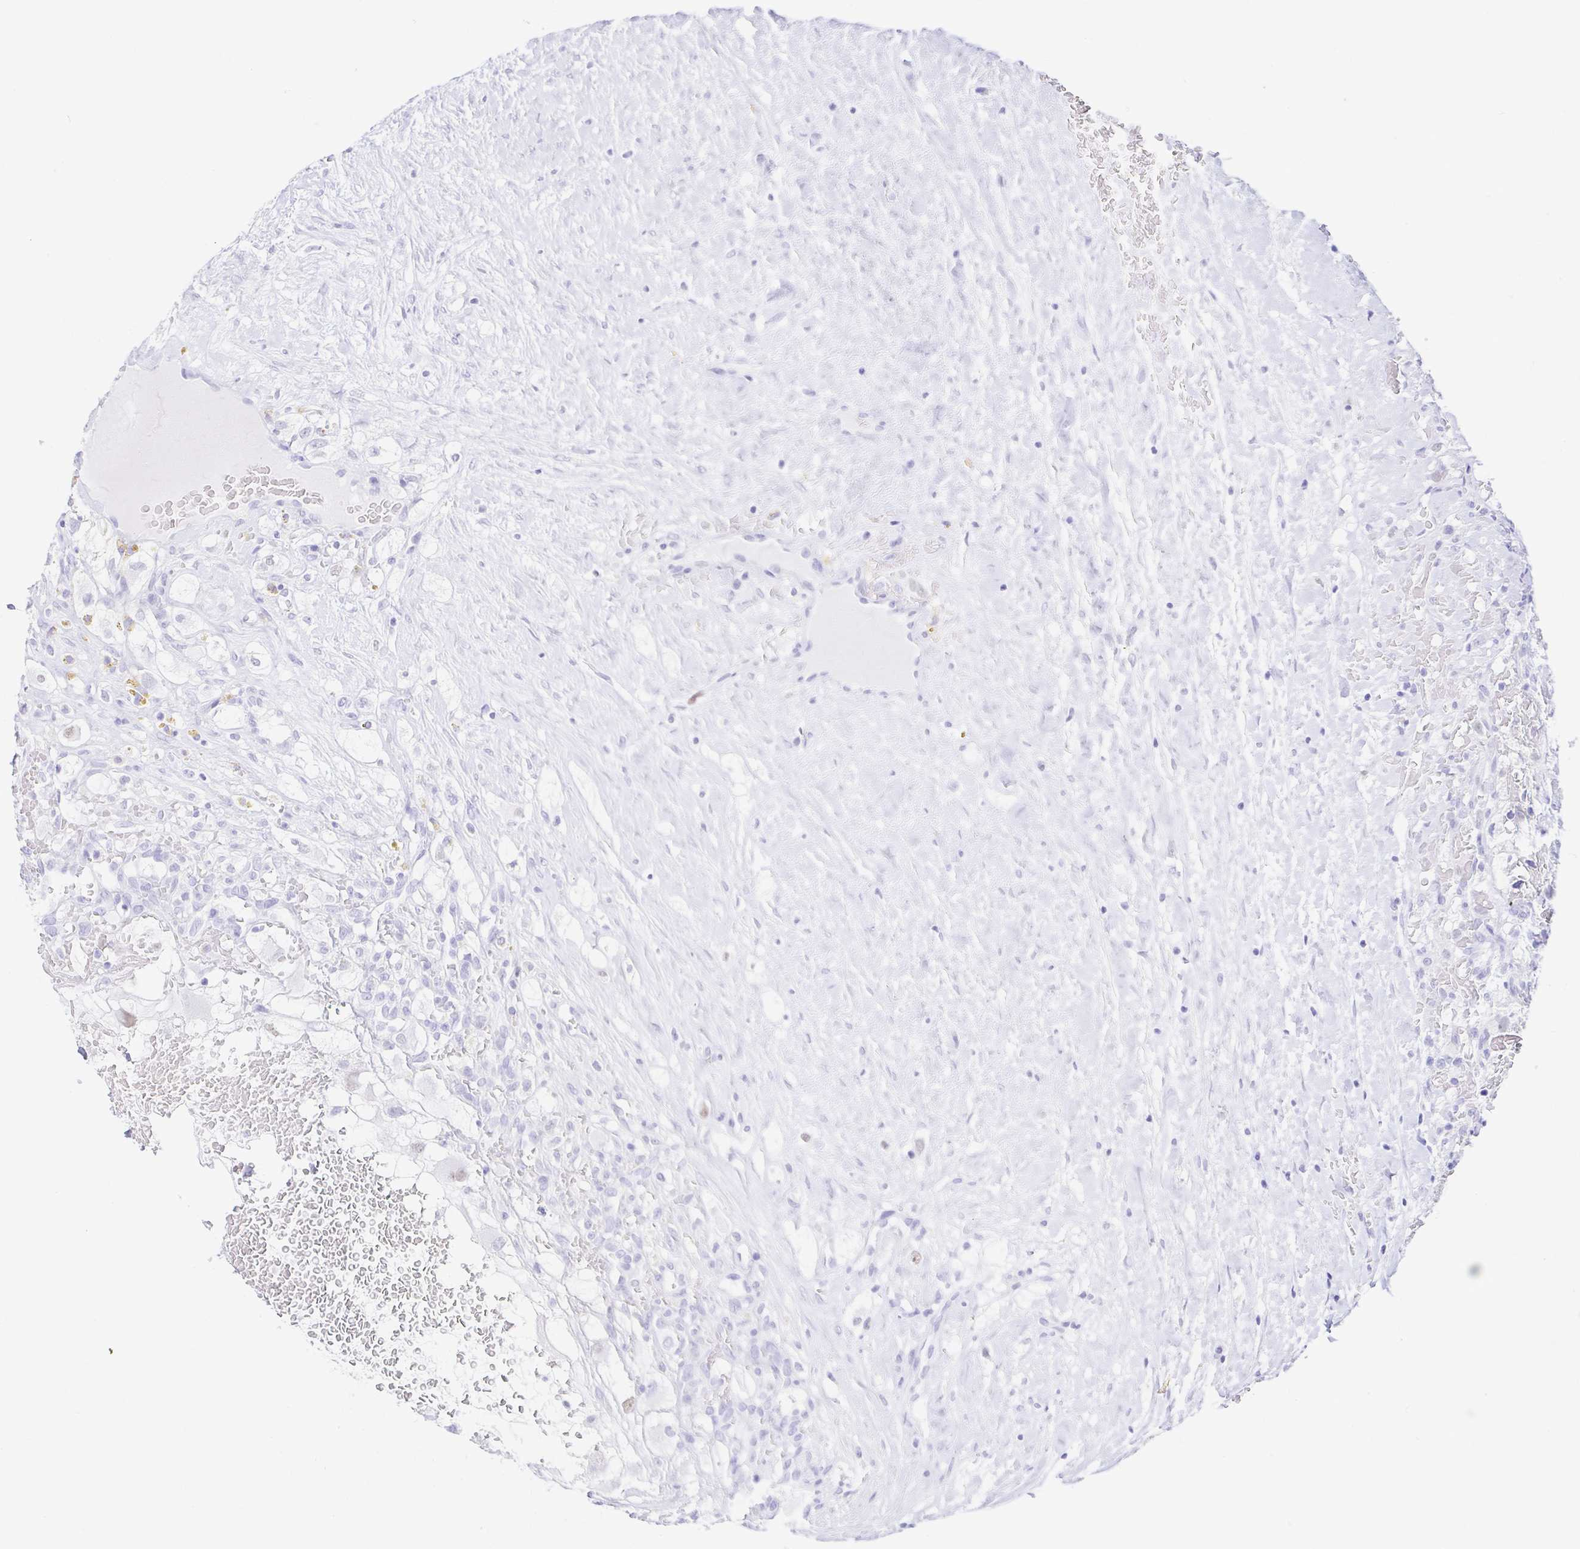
{"staining": {"intensity": "negative", "quantity": "none", "location": "none"}, "tissue": "renal cancer", "cell_type": "Tumor cells", "image_type": "cancer", "snomed": [{"axis": "morphology", "description": "Adenocarcinoma, NOS"}, {"axis": "topography", "description": "Kidney"}], "caption": "A photomicrograph of human renal cancer is negative for staining in tumor cells. (DAB (3,3'-diaminobenzidine) IHC visualized using brightfield microscopy, high magnification).", "gene": "PAX8", "patient": {"sex": "male", "age": 59}}